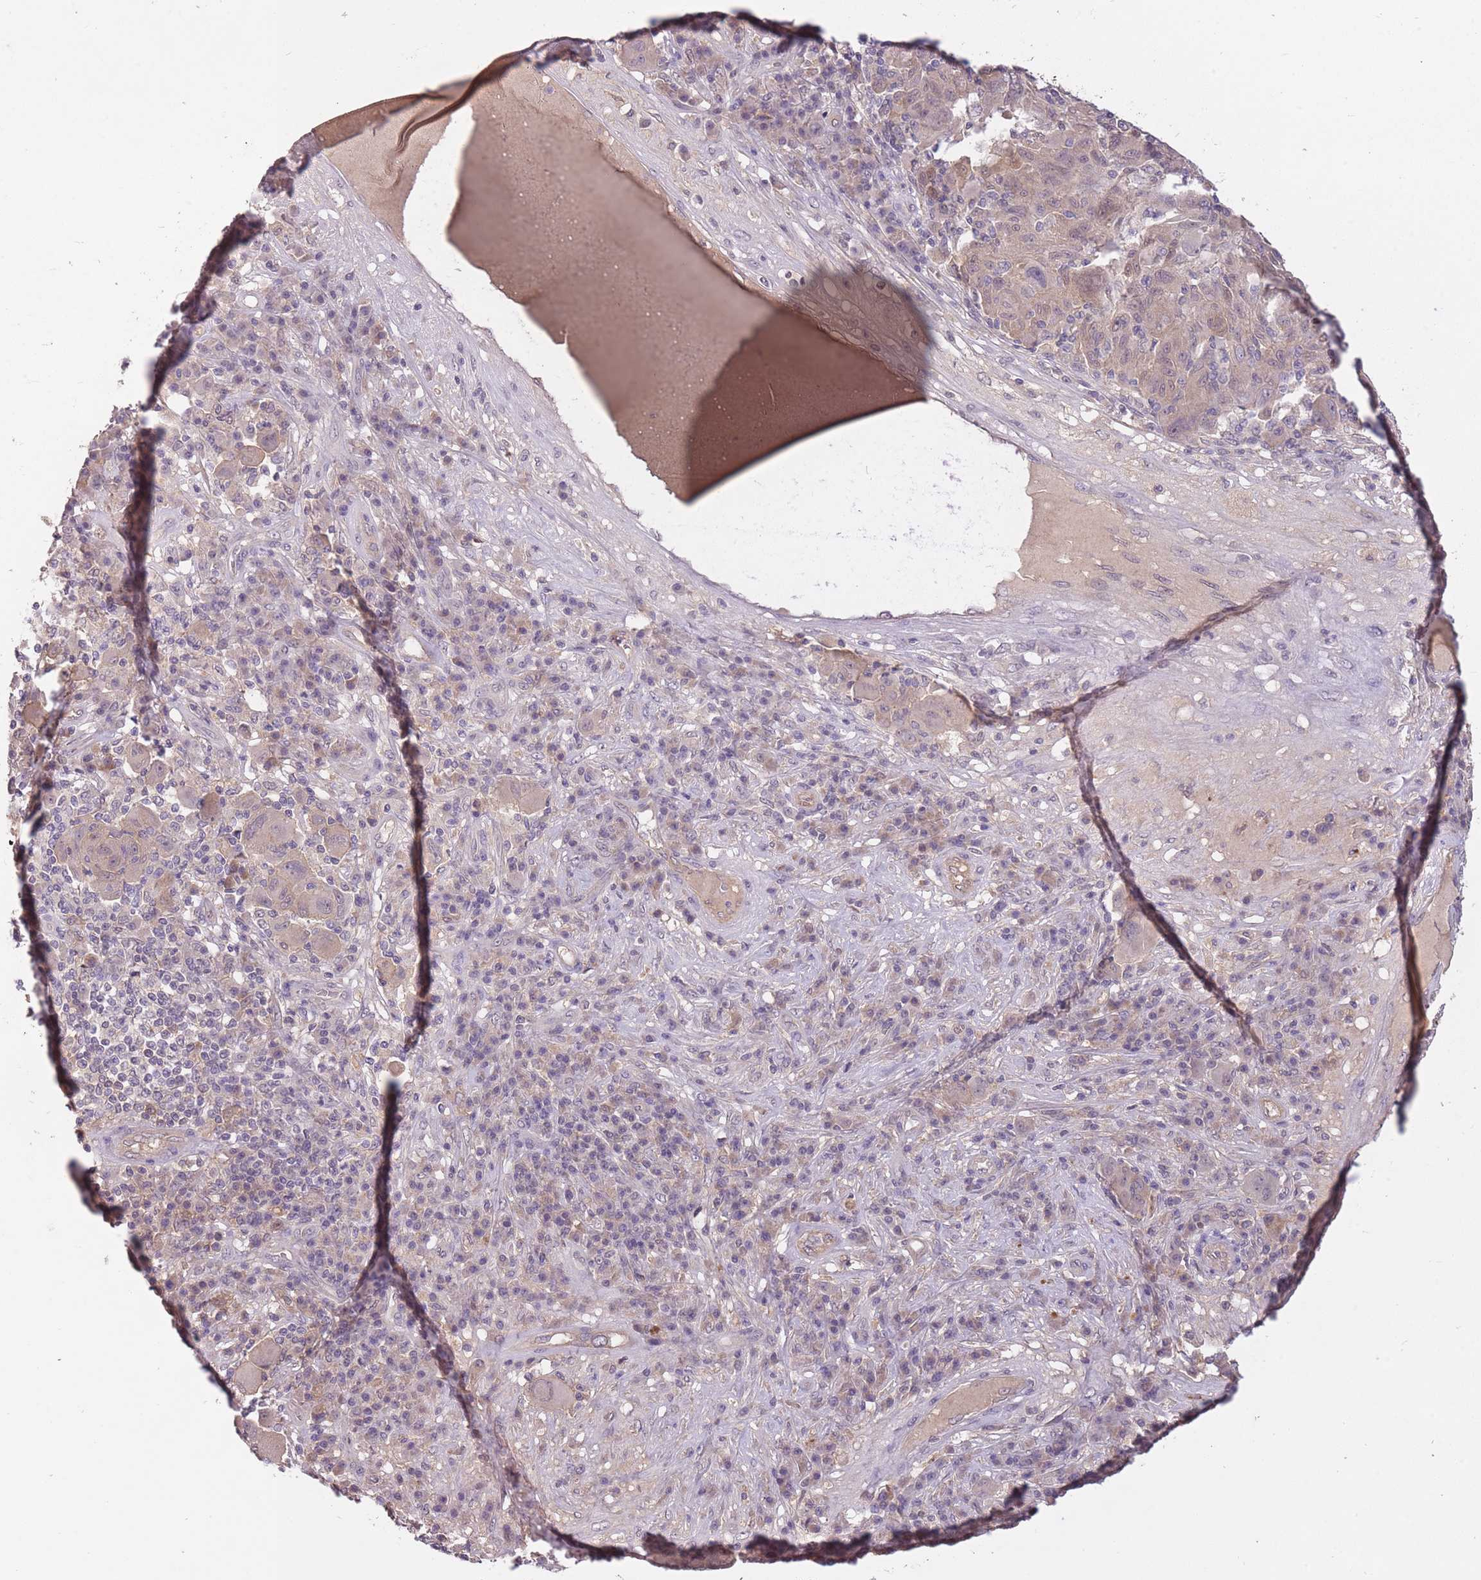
{"staining": {"intensity": "weak", "quantity": "<25%", "location": "cytoplasmic/membranous"}, "tissue": "melanoma", "cell_type": "Tumor cells", "image_type": "cancer", "snomed": [{"axis": "morphology", "description": "Malignant melanoma, NOS"}, {"axis": "topography", "description": "Skin"}], "caption": "Immunohistochemistry micrograph of neoplastic tissue: malignant melanoma stained with DAB reveals no significant protein expression in tumor cells. (DAB (3,3'-diaminobenzidine) immunohistochemistry visualized using brightfield microscopy, high magnification).", "gene": "LRATD2", "patient": {"sex": "male", "age": 53}}